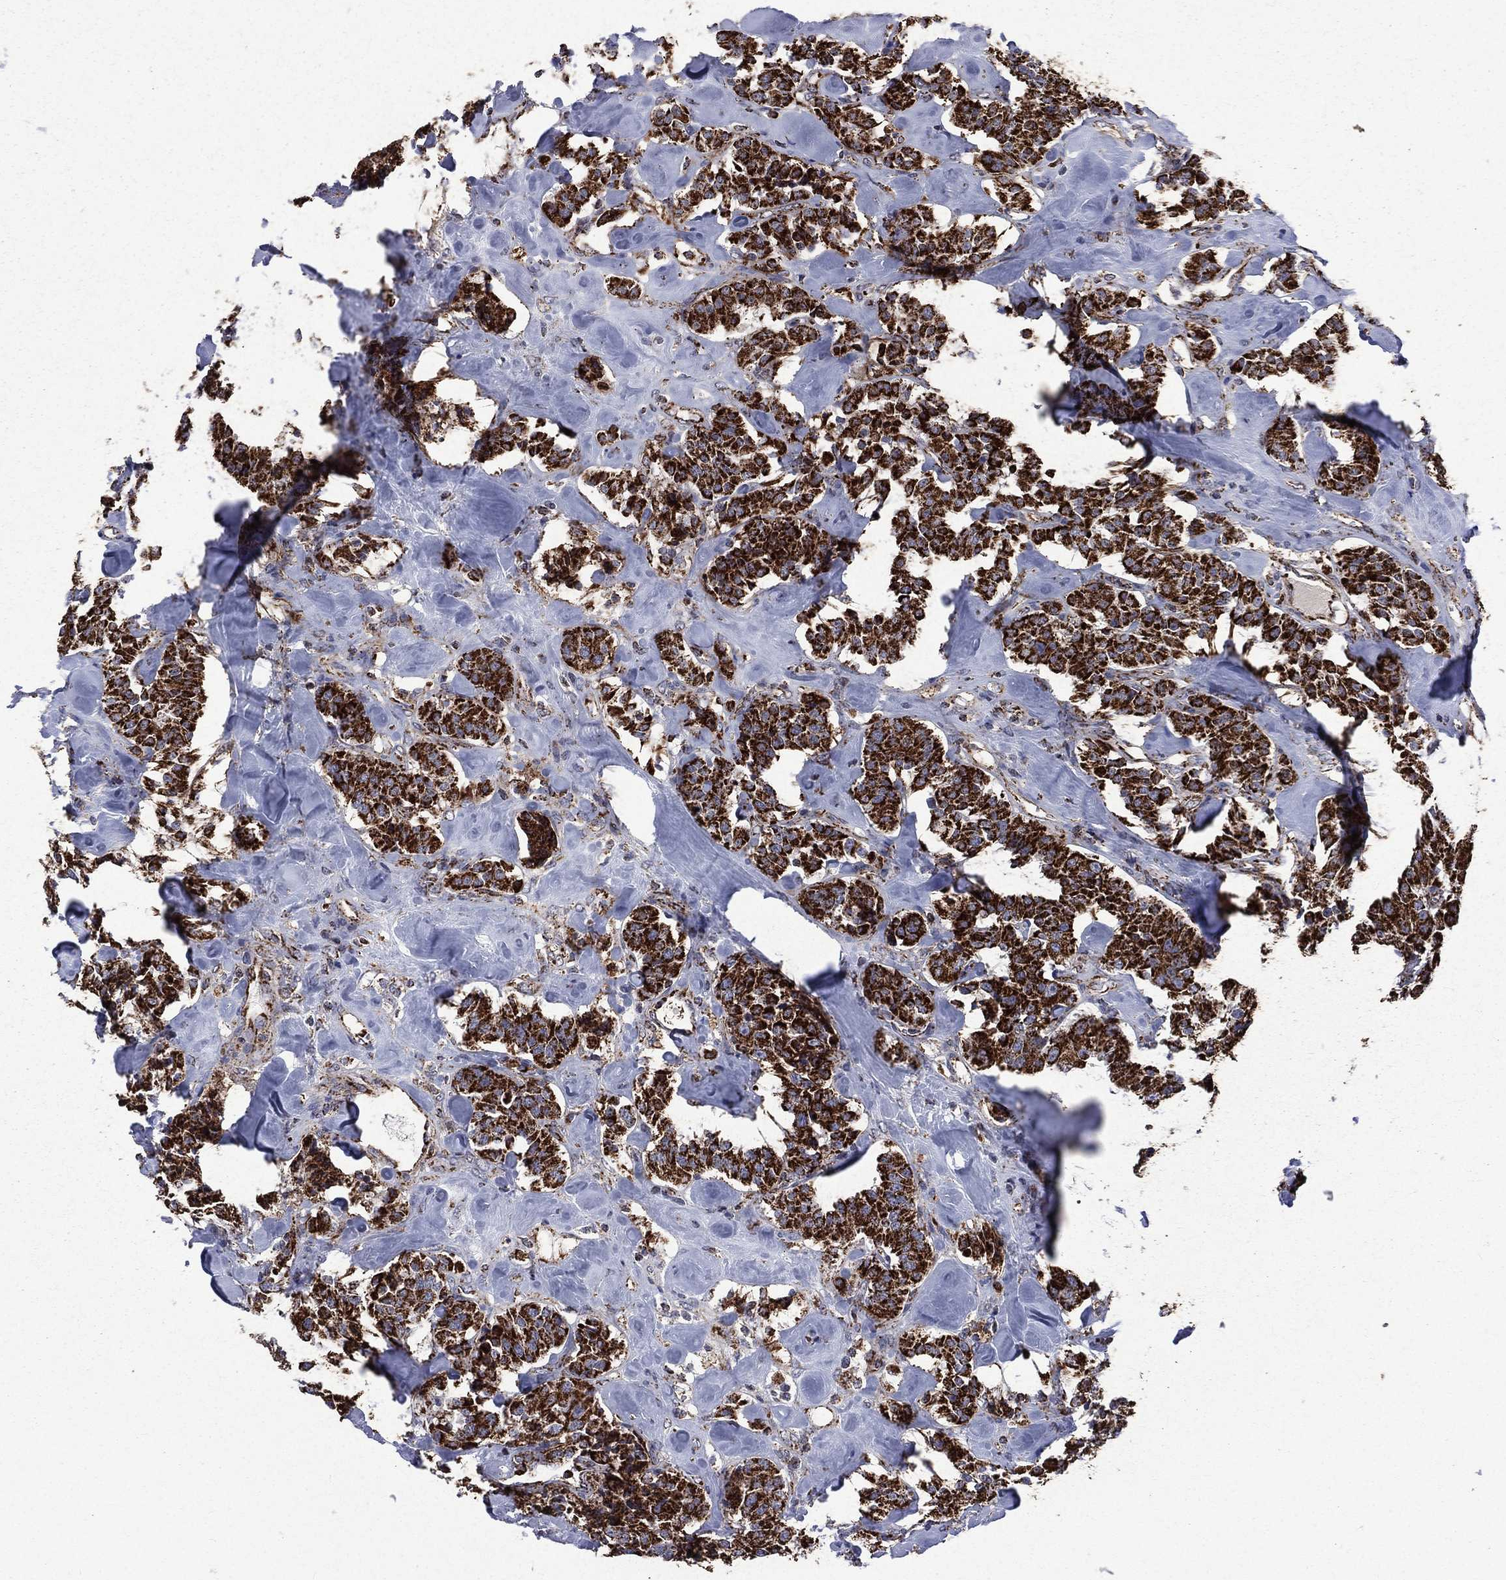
{"staining": {"intensity": "strong", "quantity": ">75%", "location": "cytoplasmic/membranous"}, "tissue": "carcinoid", "cell_type": "Tumor cells", "image_type": "cancer", "snomed": [{"axis": "morphology", "description": "Carcinoid, malignant, NOS"}, {"axis": "topography", "description": "Pancreas"}], "caption": "Immunohistochemistry (IHC) of carcinoid demonstrates high levels of strong cytoplasmic/membranous staining in about >75% of tumor cells.", "gene": "GOT2", "patient": {"sex": "male", "age": 41}}